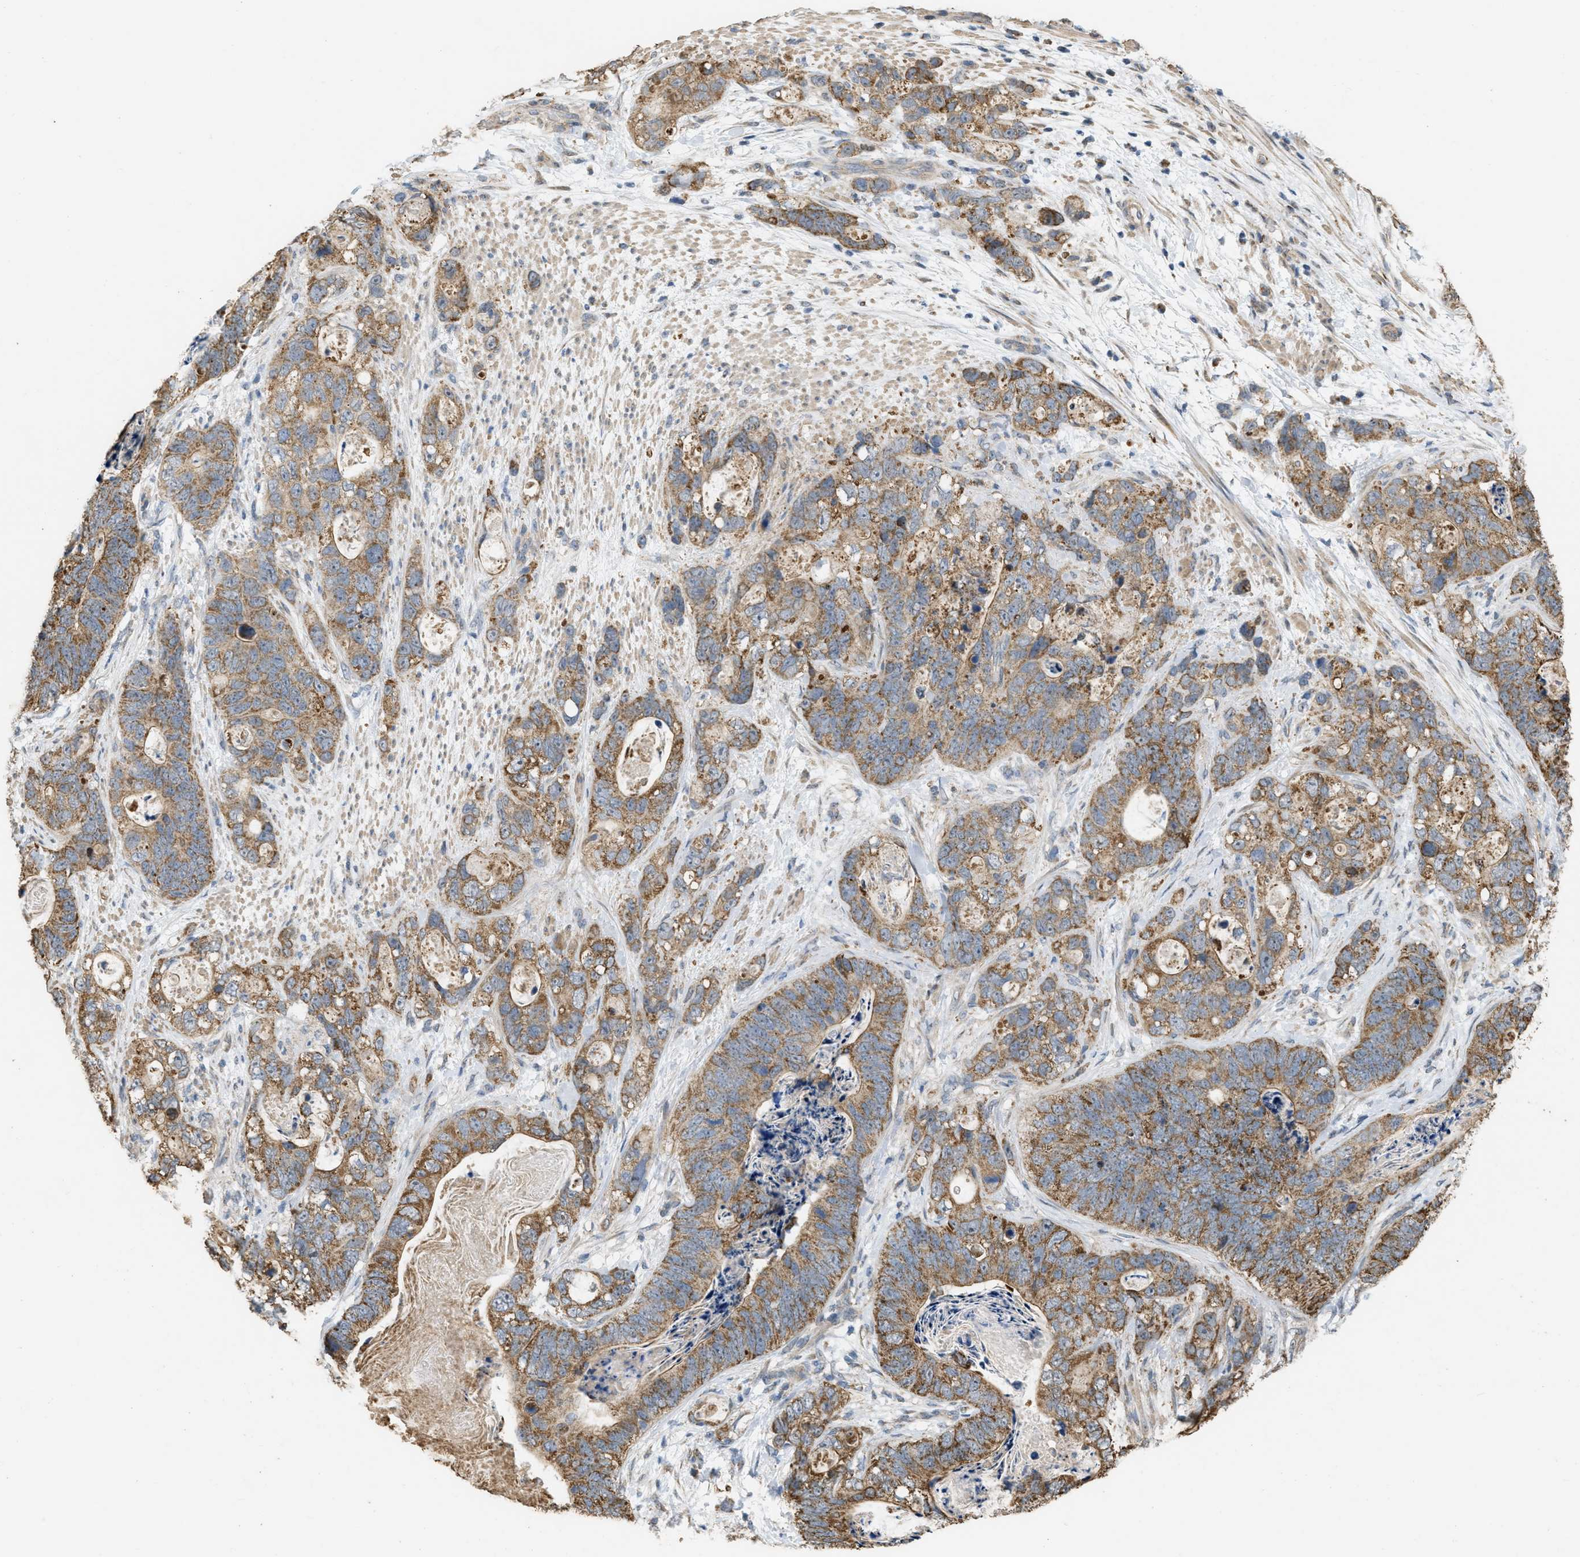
{"staining": {"intensity": "moderate", "quantity": ">75%", "location": "cytoplasmic/membranous"}, "tissue": "stomach cancer", "cell_type": "Tumor cells", "image_type": "cancer", "snomed": [{"axis": "morphology", "description": "Normal tissue, NOS"}, {"axis": "morphology", "description": "Adenocarcinoma, NOS"}, {"axis": "topography", "description": "Stomach"}], "caption": "Protein staining by IHC displays moderate cytoplasmic/membranous positivity in approximately >75% of tumor cells in stomach cancer (adenocarcinoma).", "gene": "KCNA4", "patient": {"sex": "female", "age": 89}}